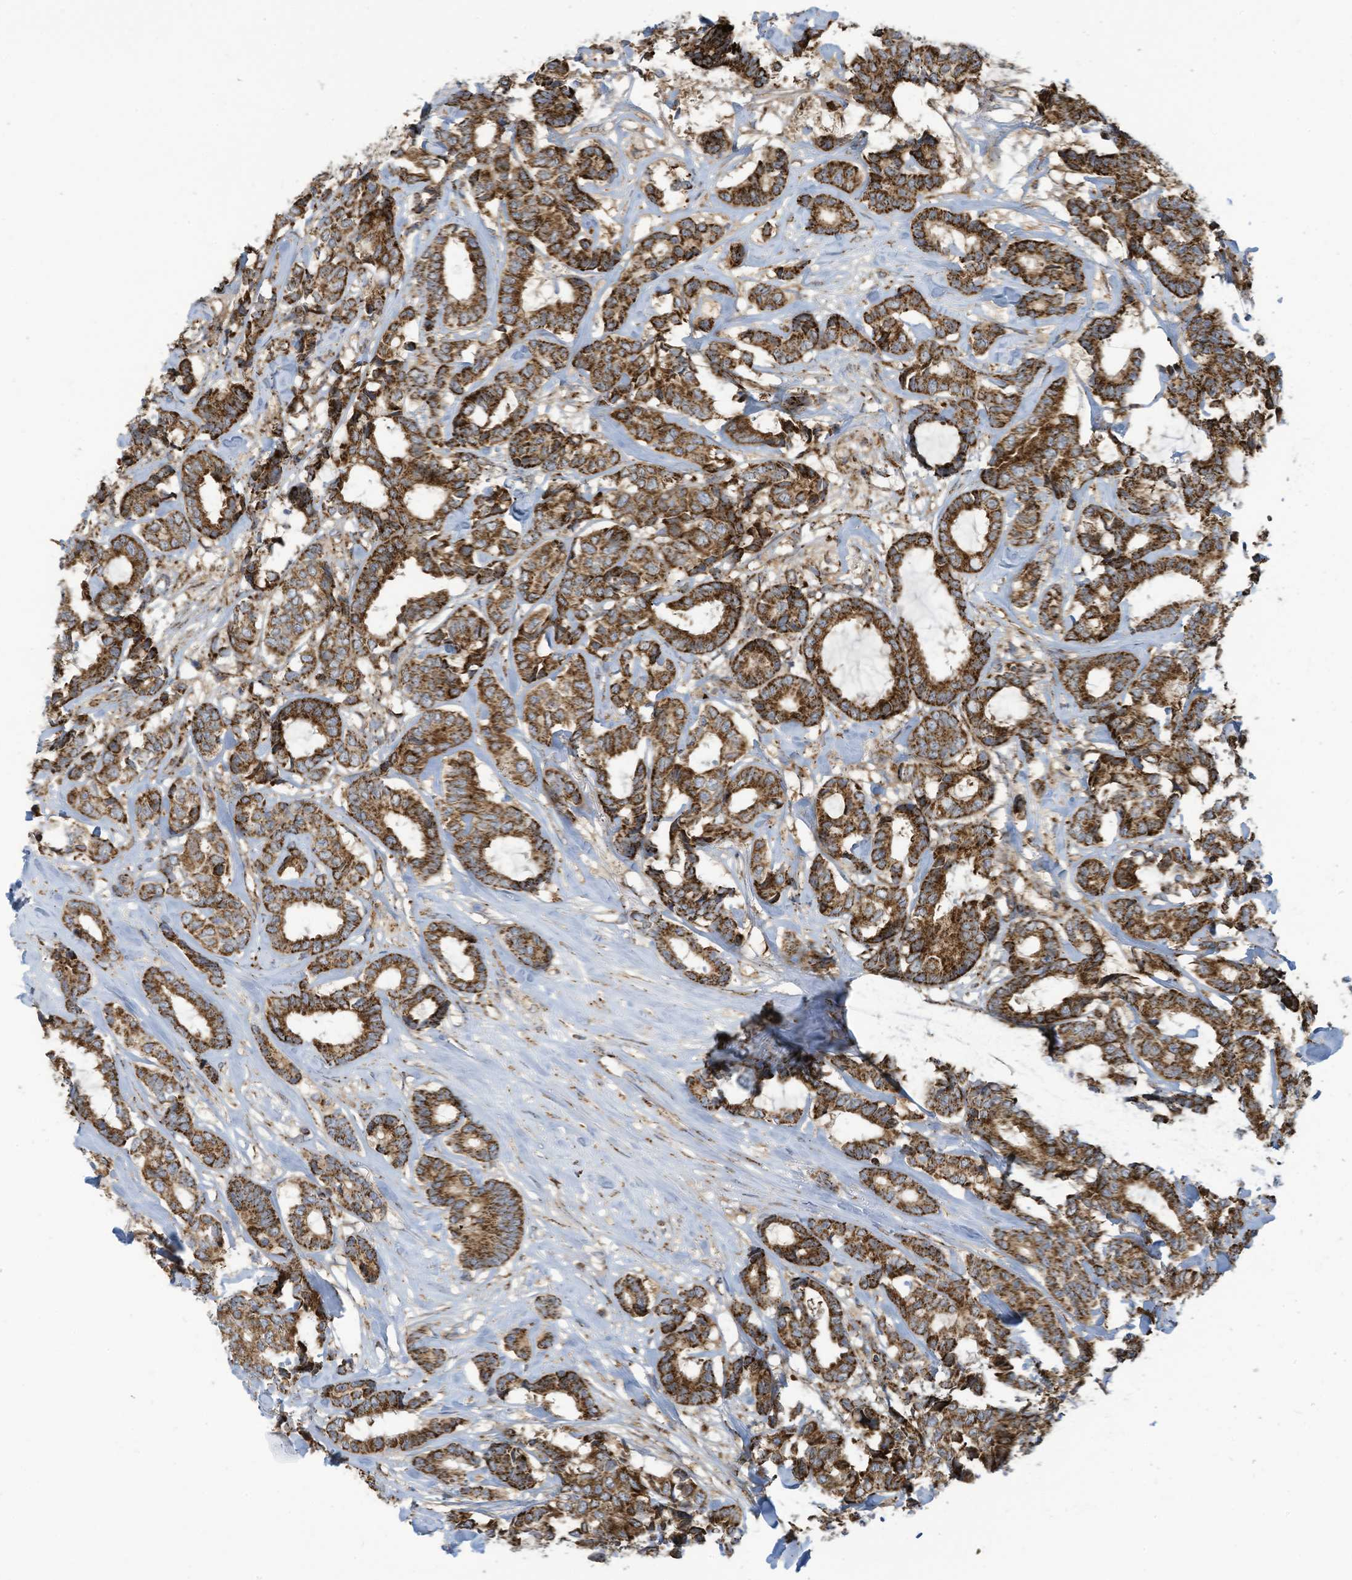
{"staining": {"intensity": "strong", "quantity": ">75%", "location": "cytoplasmic/membranous"}, "tissue": "breast cancer", "cell_type": "Tumor cells", "image_type": "cancer", "snomed": [{"axis": "morphology", "description": "Duct carcinoma"}, {"axis": "topography", "description": "Breast"}], "caption": "Protein analysis of breast invasive ductal carcinoma tissue displays strong cytoplasmic/membranous expression in approximately >75% of tumor cells.", "gene": "COX10", "patient": {"sex": "female", "age": 87}}